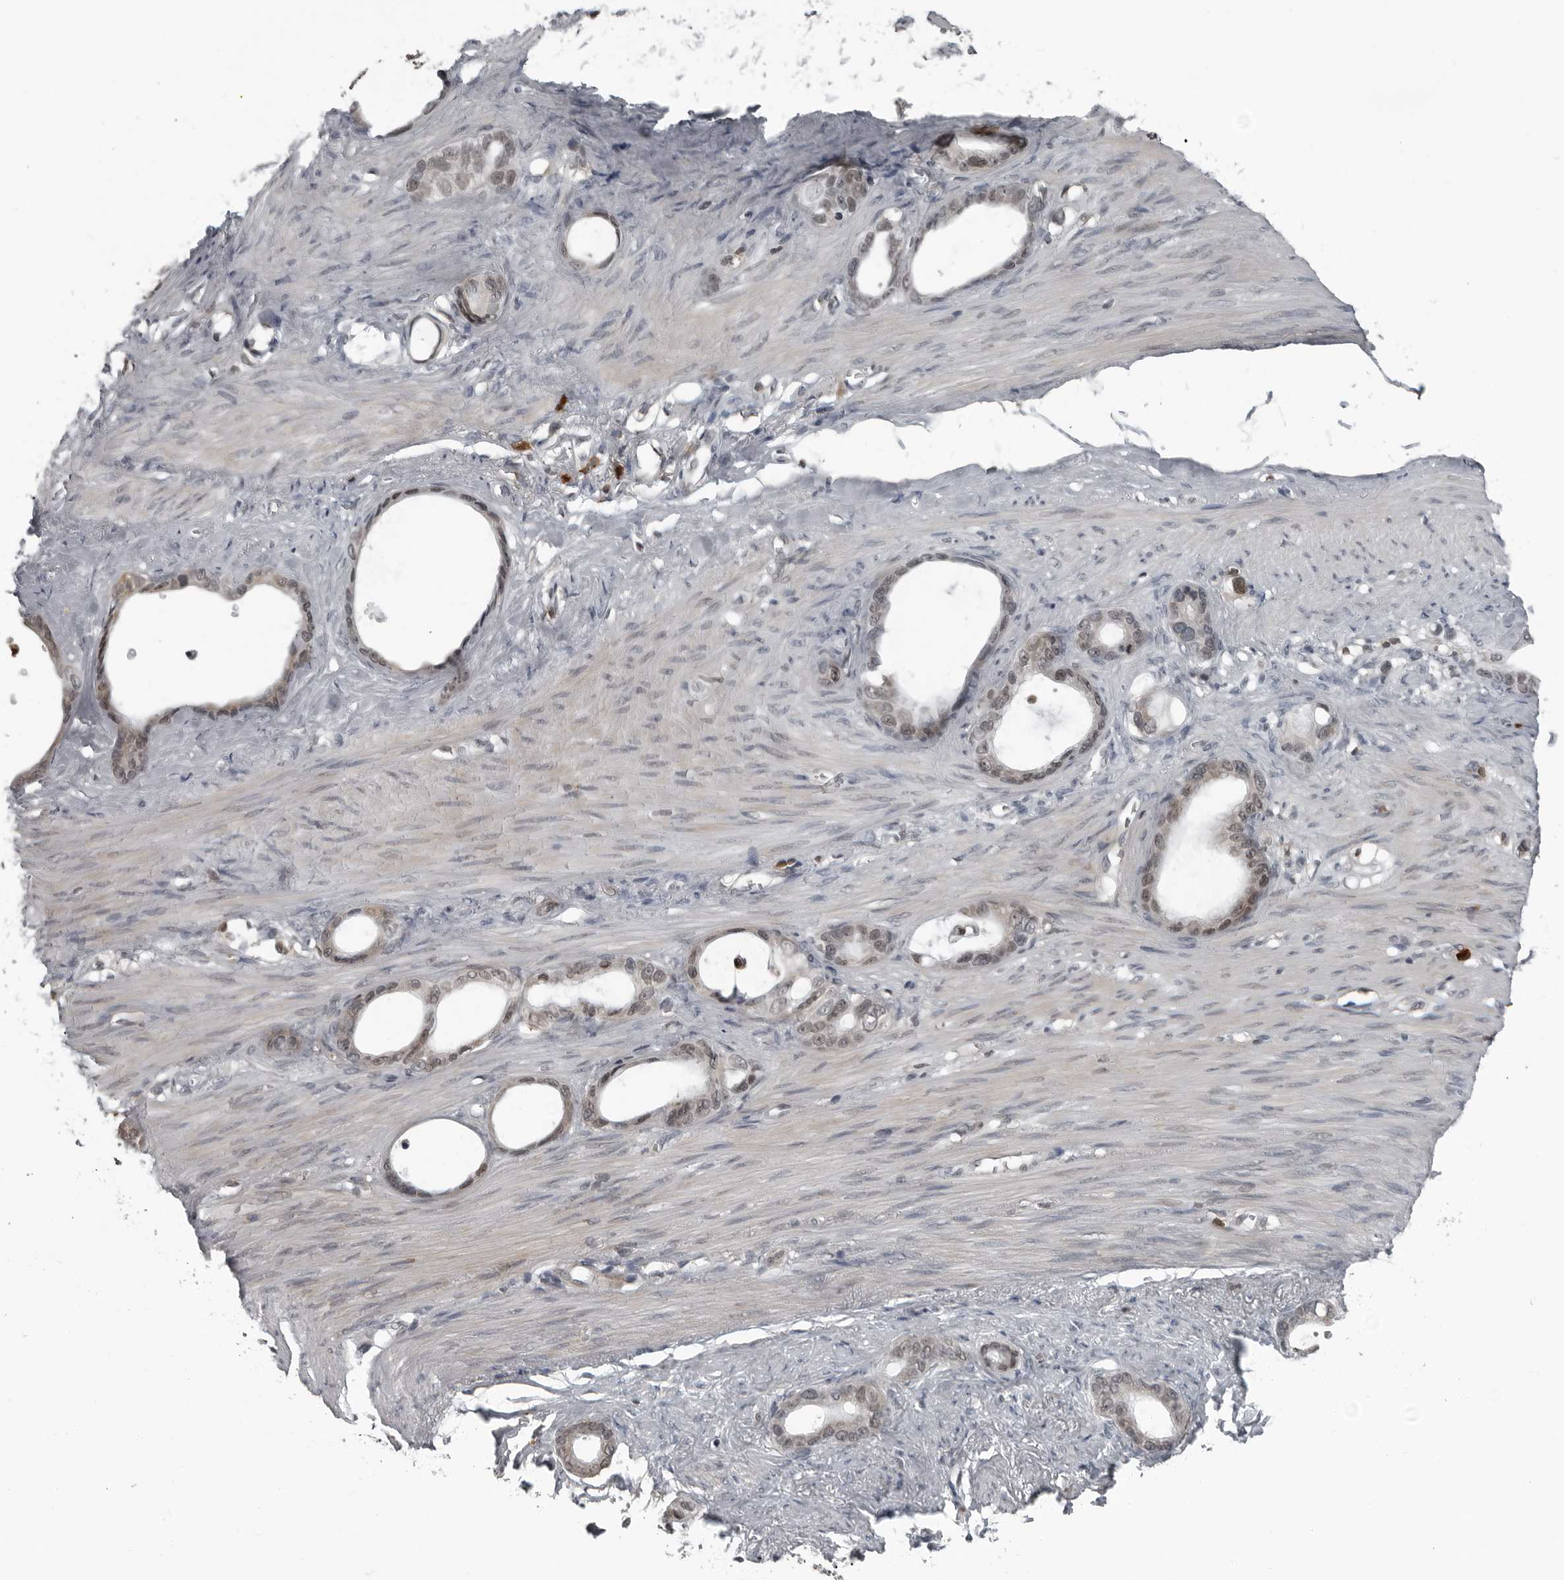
{"staining": {"intensity": "weak", "quantity": ">75%", "location": "nuclear"}, "tissue": "stomach cancer", "cell_type": "Tumor cells", "image_type": "cancer", "snomed": [{"axis": "morphology", "description": "Adenocarcinoma, NOS"}, {"axis": "topography", "description": "Stomach"}], "caption": "Immunohistochemical staining of stomach cancer (adenocarcinoma) exhibits low levels of weak nuclear protein staining in about >75% of tumor cells.", "gene": "RTCA", "patient": {"sex": "female", "age": 75}}